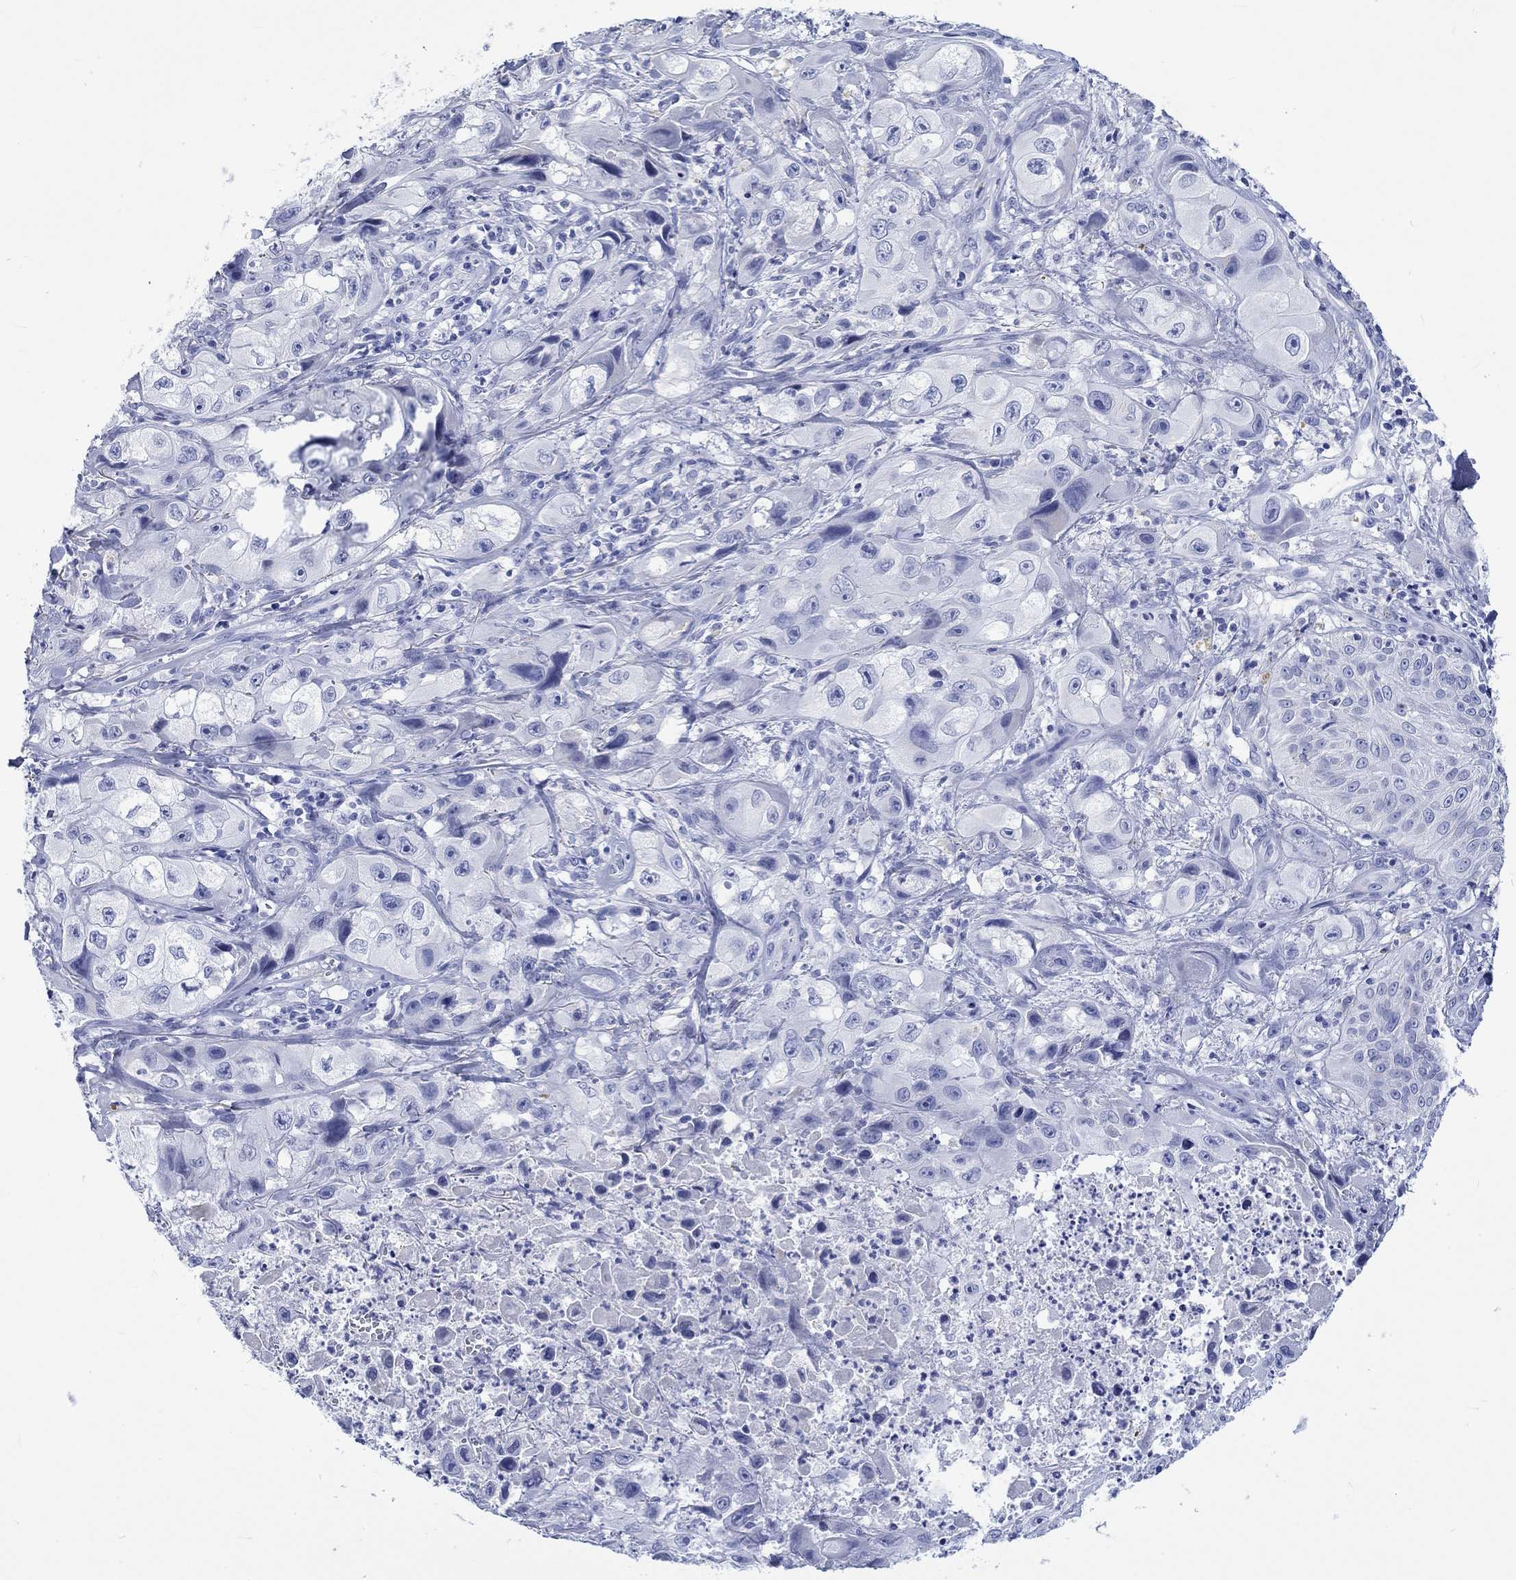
{"staining": {"intensity": "negative", "quantity": "none", "location": "none"}, "tissue": "skin cancer", "cell_type": "Tumor cells", "image_type": "cancer", "snomed": [{"axis": "morphology", "description": "Squamous cell carcinoma, NOS"}, {"axis": "topography", "description": "Skin"}, {"axis": "topography", "description": "Subcutis"}], "caption": "The photomicrograph displays no significant positivity in tumor cells of skin cancer.", "gene": "KRT76", "patient": {"sex": "male", "age": 73}}